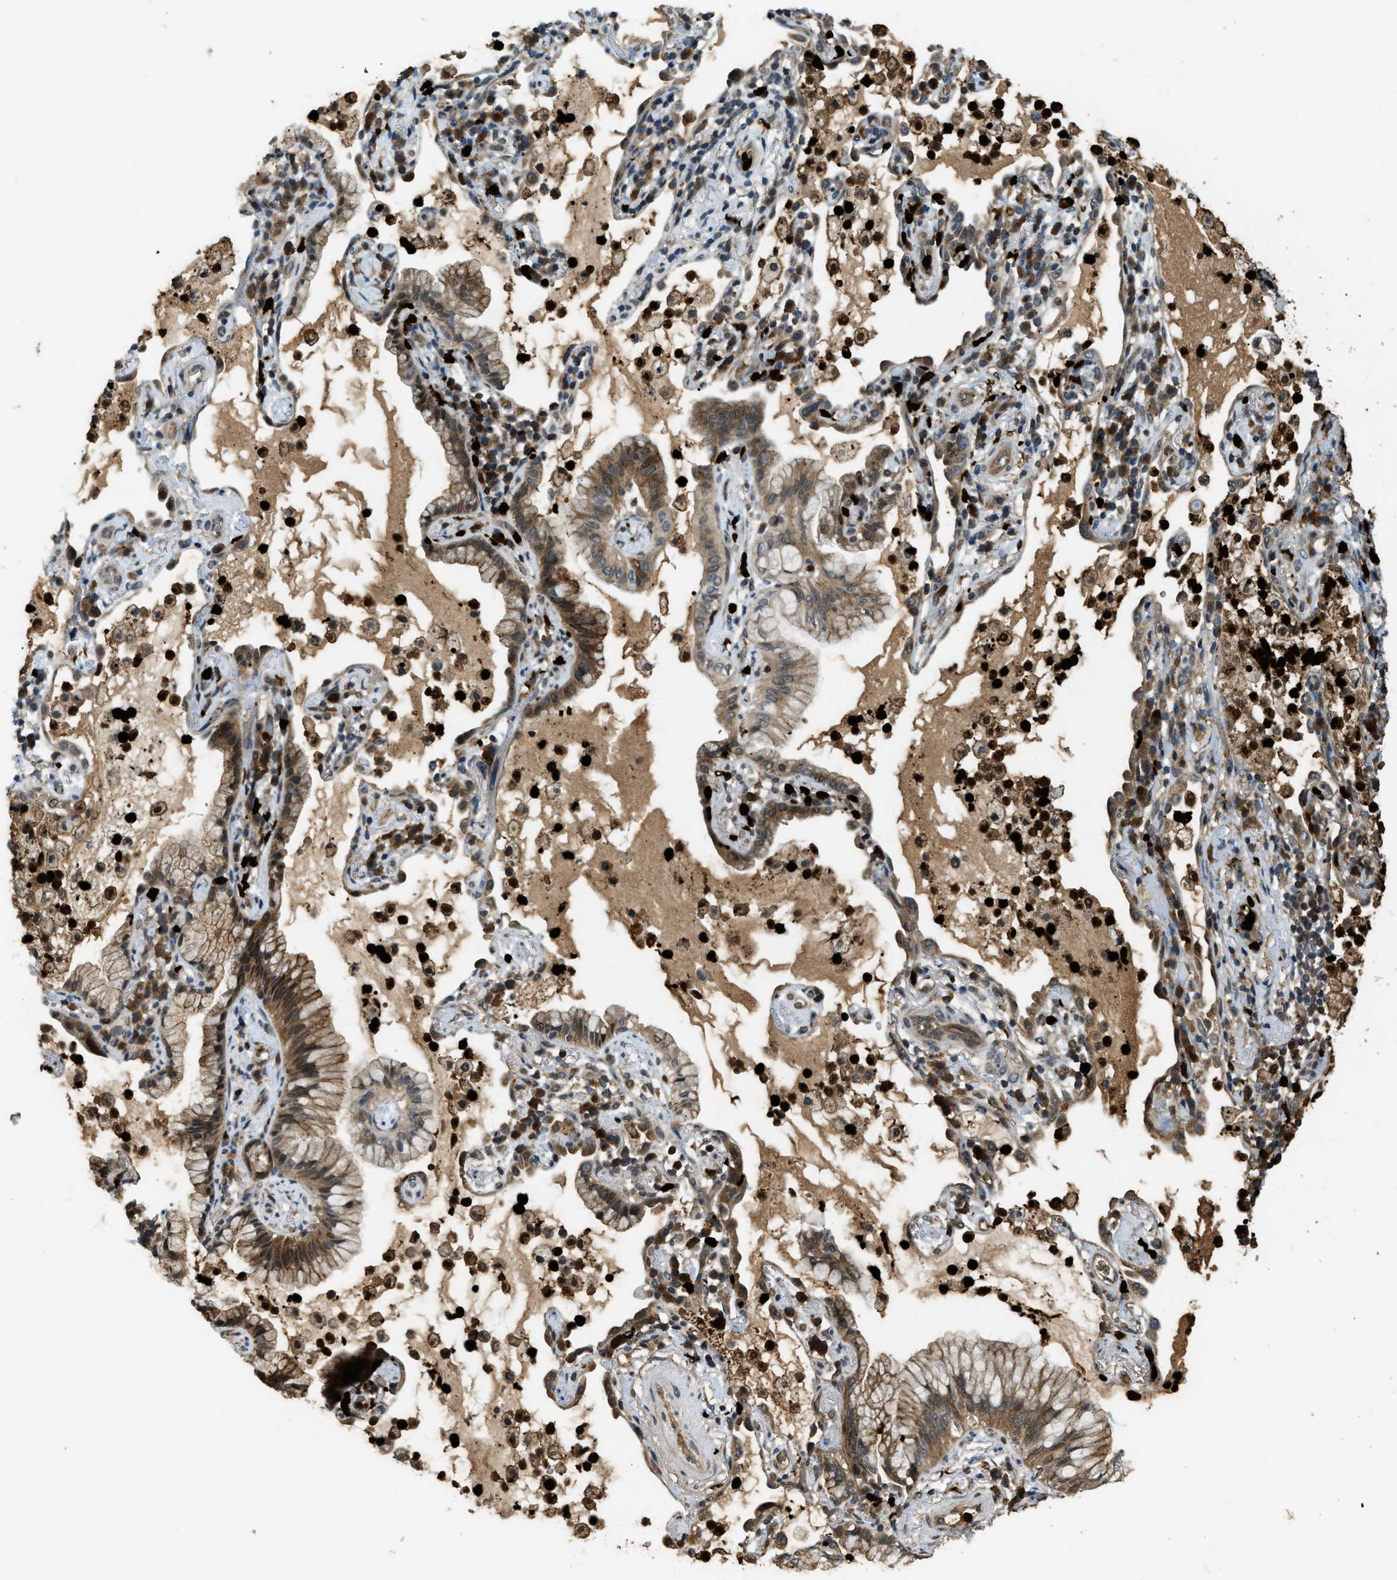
{"staining": {"intensity": "moderate", "quantity": ">75%", "location": "cytoplasmic/membranous"}, "tissue": "lung cancer", "cell_type": "Tumor cells", "image_type": "cancer", "snomed": [{"axis": "morphology", "description": "Adenocarcinoma, NOS"}, {"axis": "topography", "description": "Lung"}], "caption": "Approximately >75% of tumor cells in human adenocarcinoma (lung) show moderate cytoplasmic/membranous protein expression as visualized by brown immunohistochemical staining.", "gene": "RNF141", "patient": {"sex": "female", "age": 70}}